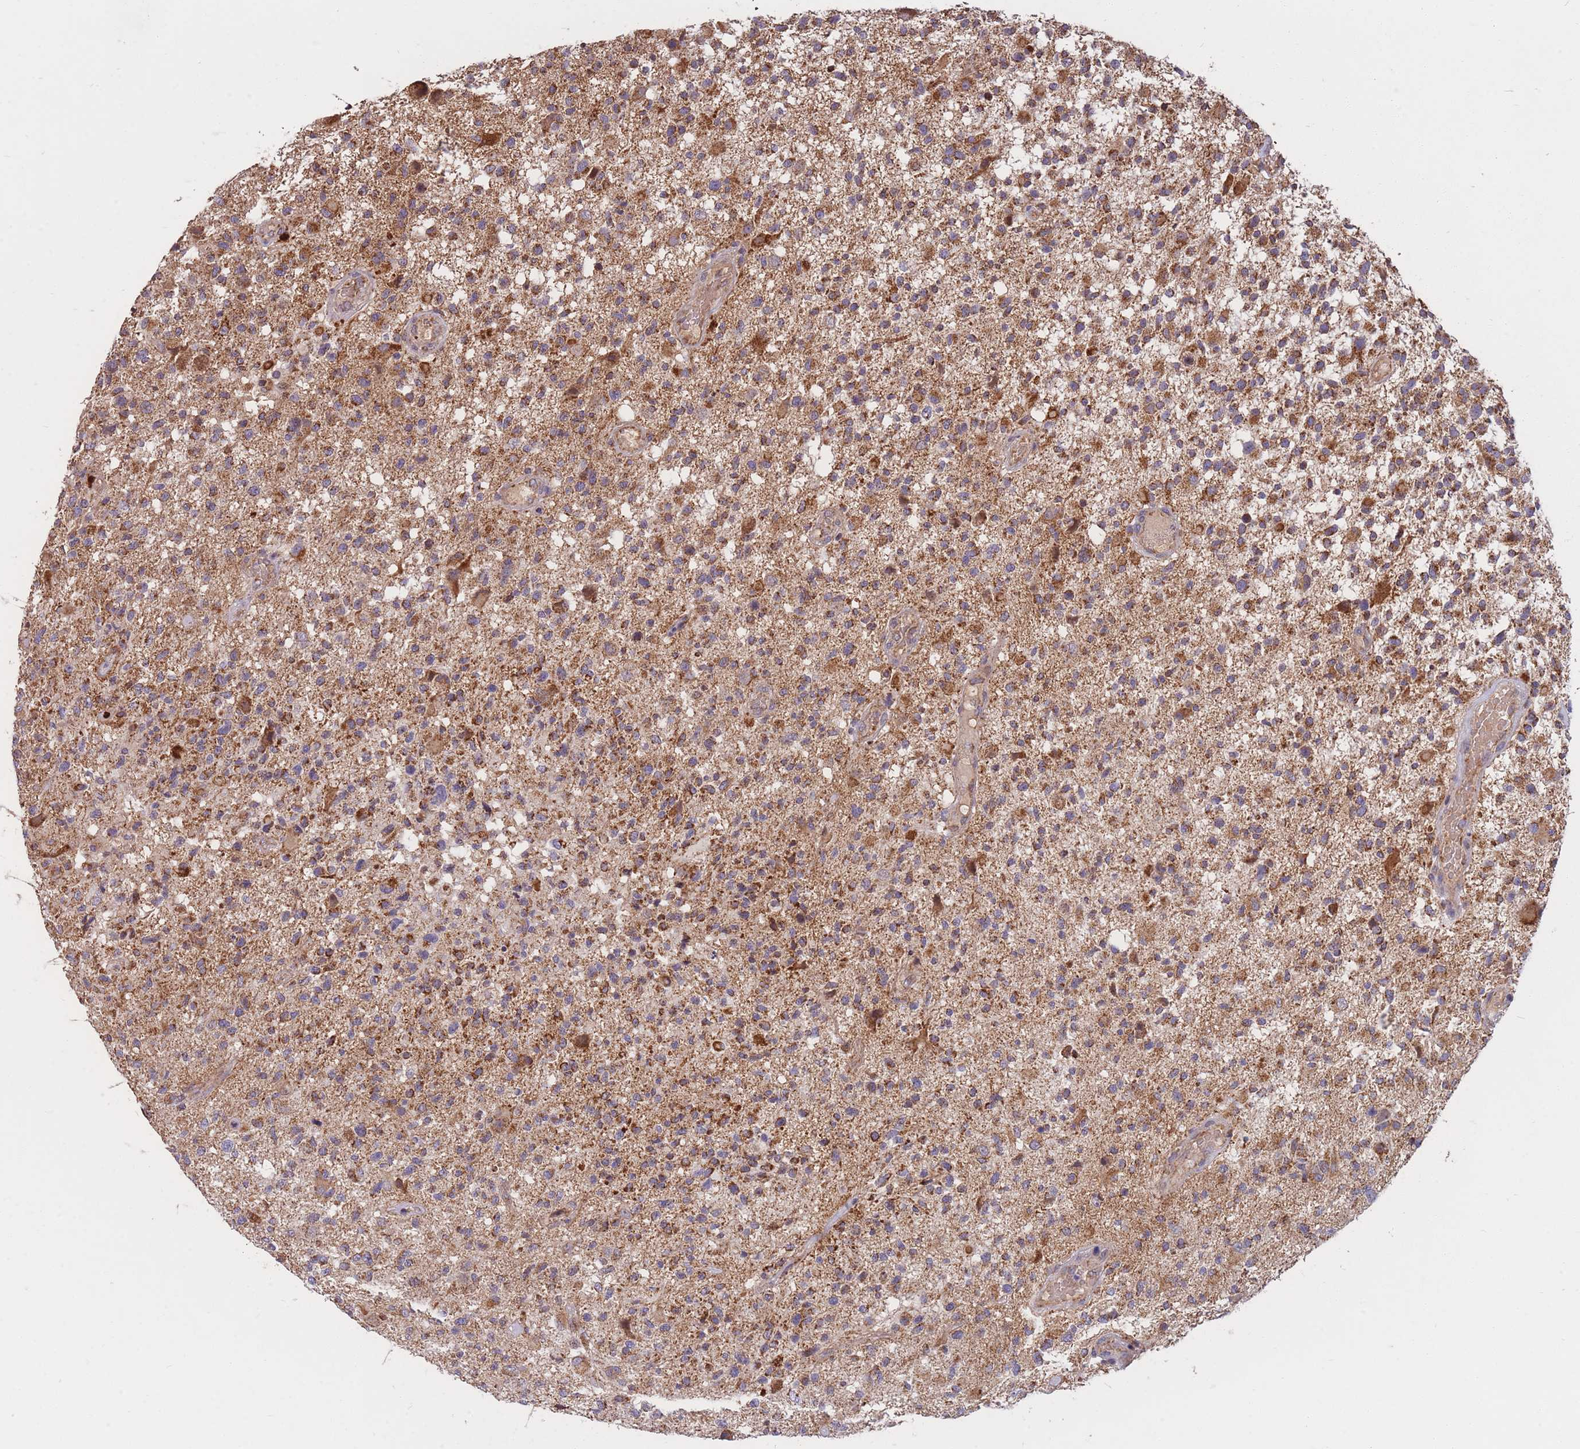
{"staining": {"intensity": "strong", "quantity": ">75%", "location": "cytoplasmic/membranous"}, "tissue": "glioma", "cell_type": "Tumor cells", "image_type": "cancer", "snomed": [{"axis": "morphology", "description": "Glioma, malignant, High grade"}, {"axis": "morphology", "description": "Glioblastoma, NOS"}, {"axis": "topography", "description": "Brain"}], "caption": "Immunohistochemistry (IHC) of human glioblastoma demonstrates high levels of strong cytoplasmic/membranous positivity in about >75% of tumor cells. (Stains: DAB in brown, nuclei in blue, Microscopy: brightfield microscopy at high magnification).", "gene": "PTPMT1", "patient": {"sex": "male", "age": 60}}